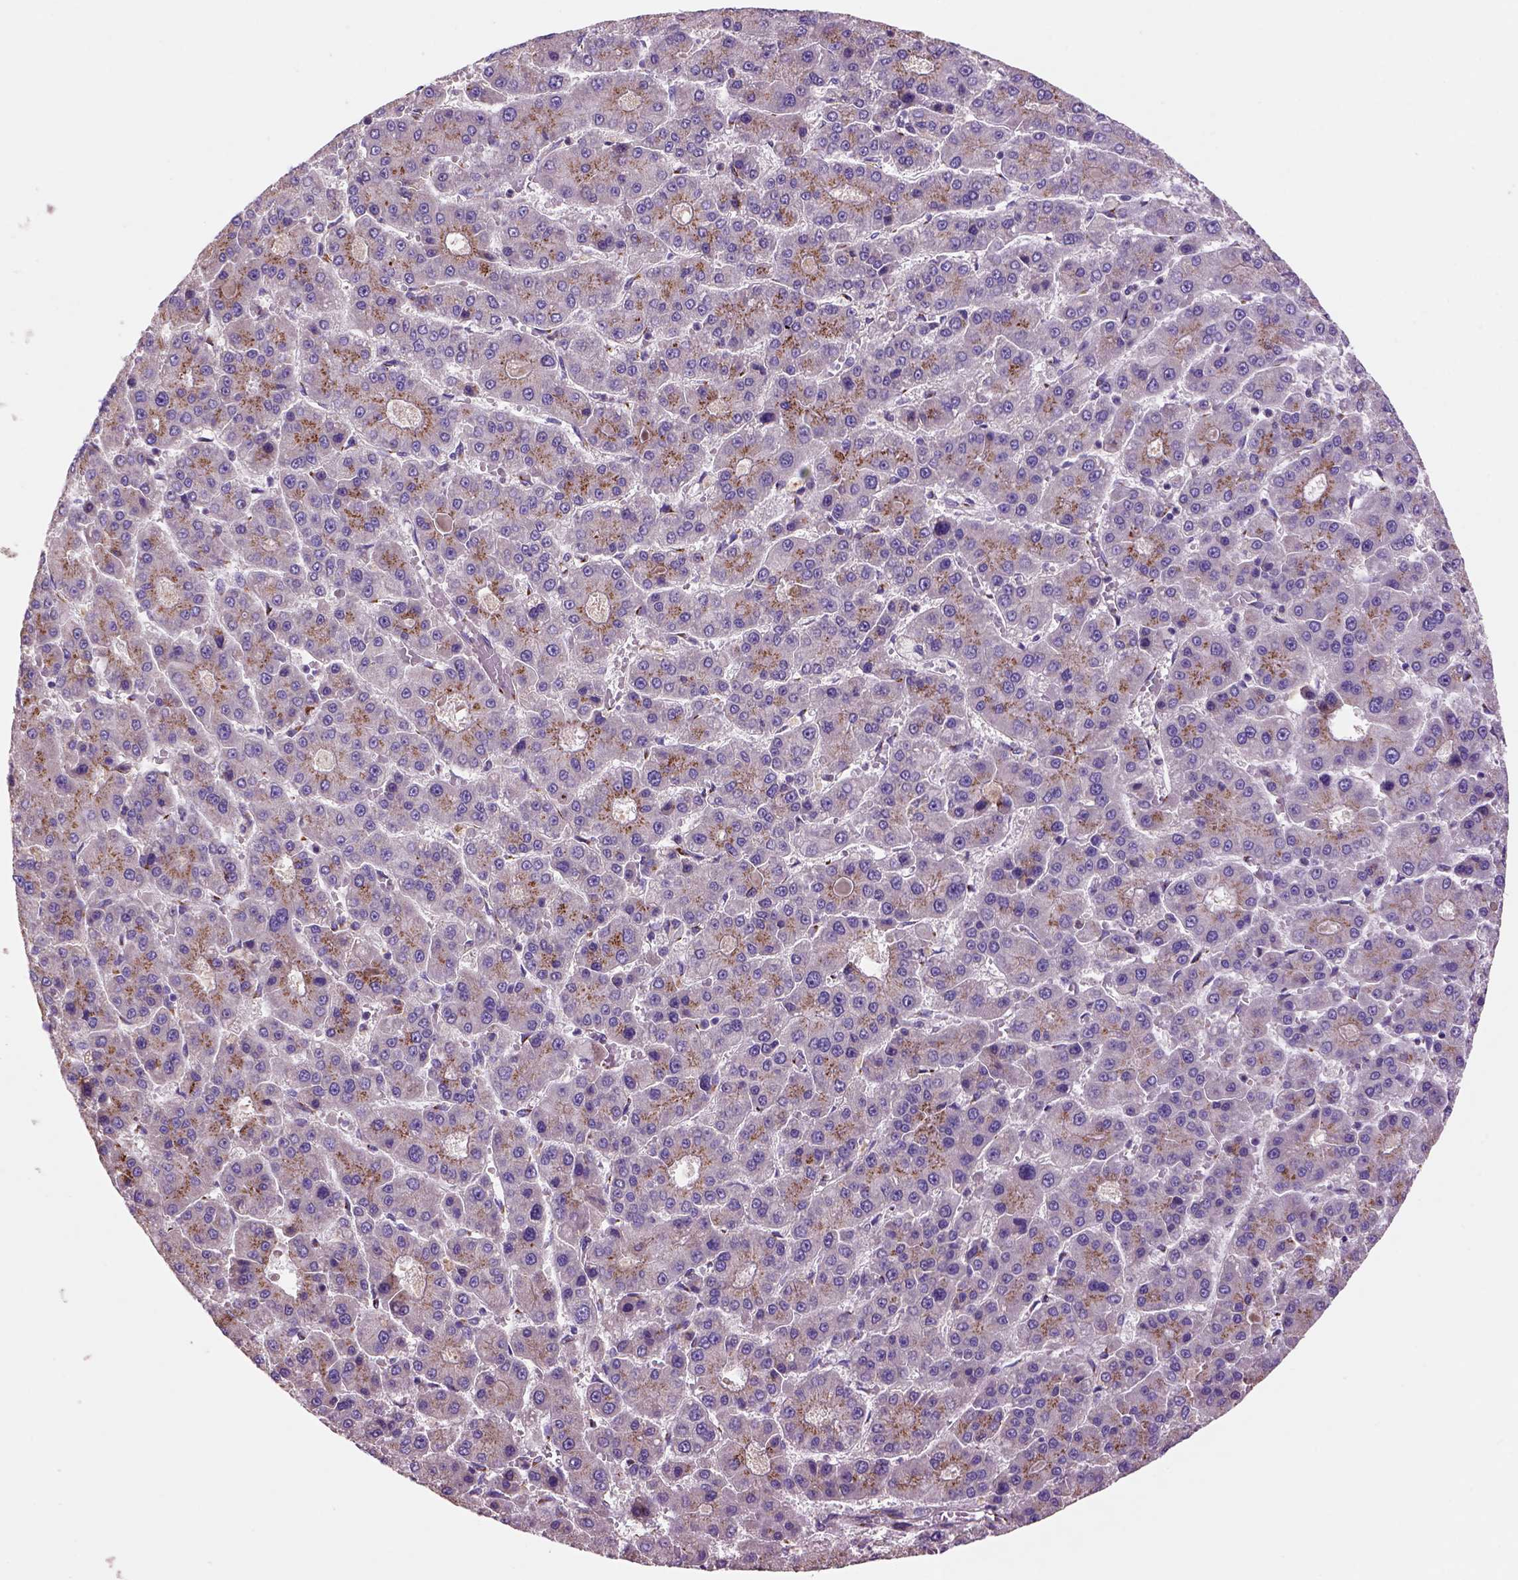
{"staining": {"intensity": "weak", "quantity": "25%-75%", "location": "cytoplasmic/membranous"}, "tissue": "liver cancer", "cell_type": "Tumor cells", "image_type": "cancer", "snomed": [{"axis": "morphology", "description": "Carcinoma, Hepatocellular, NOS"}, {"axis": "topography", "description": "Liver"}], "caption": "Liver cancer (hepatocellular carcinoma) tissue reveals weak cytoplasmic/membranous expression in about 25%-75% of tumor cells (Stains: DAB (3,3'-diaminobenzidine) in brown, nuclei in blue, Microscopy: brightfield microscopy at high magnification).", "gene": "WARS2", "patient": {"sex": "male", "age": 70}}